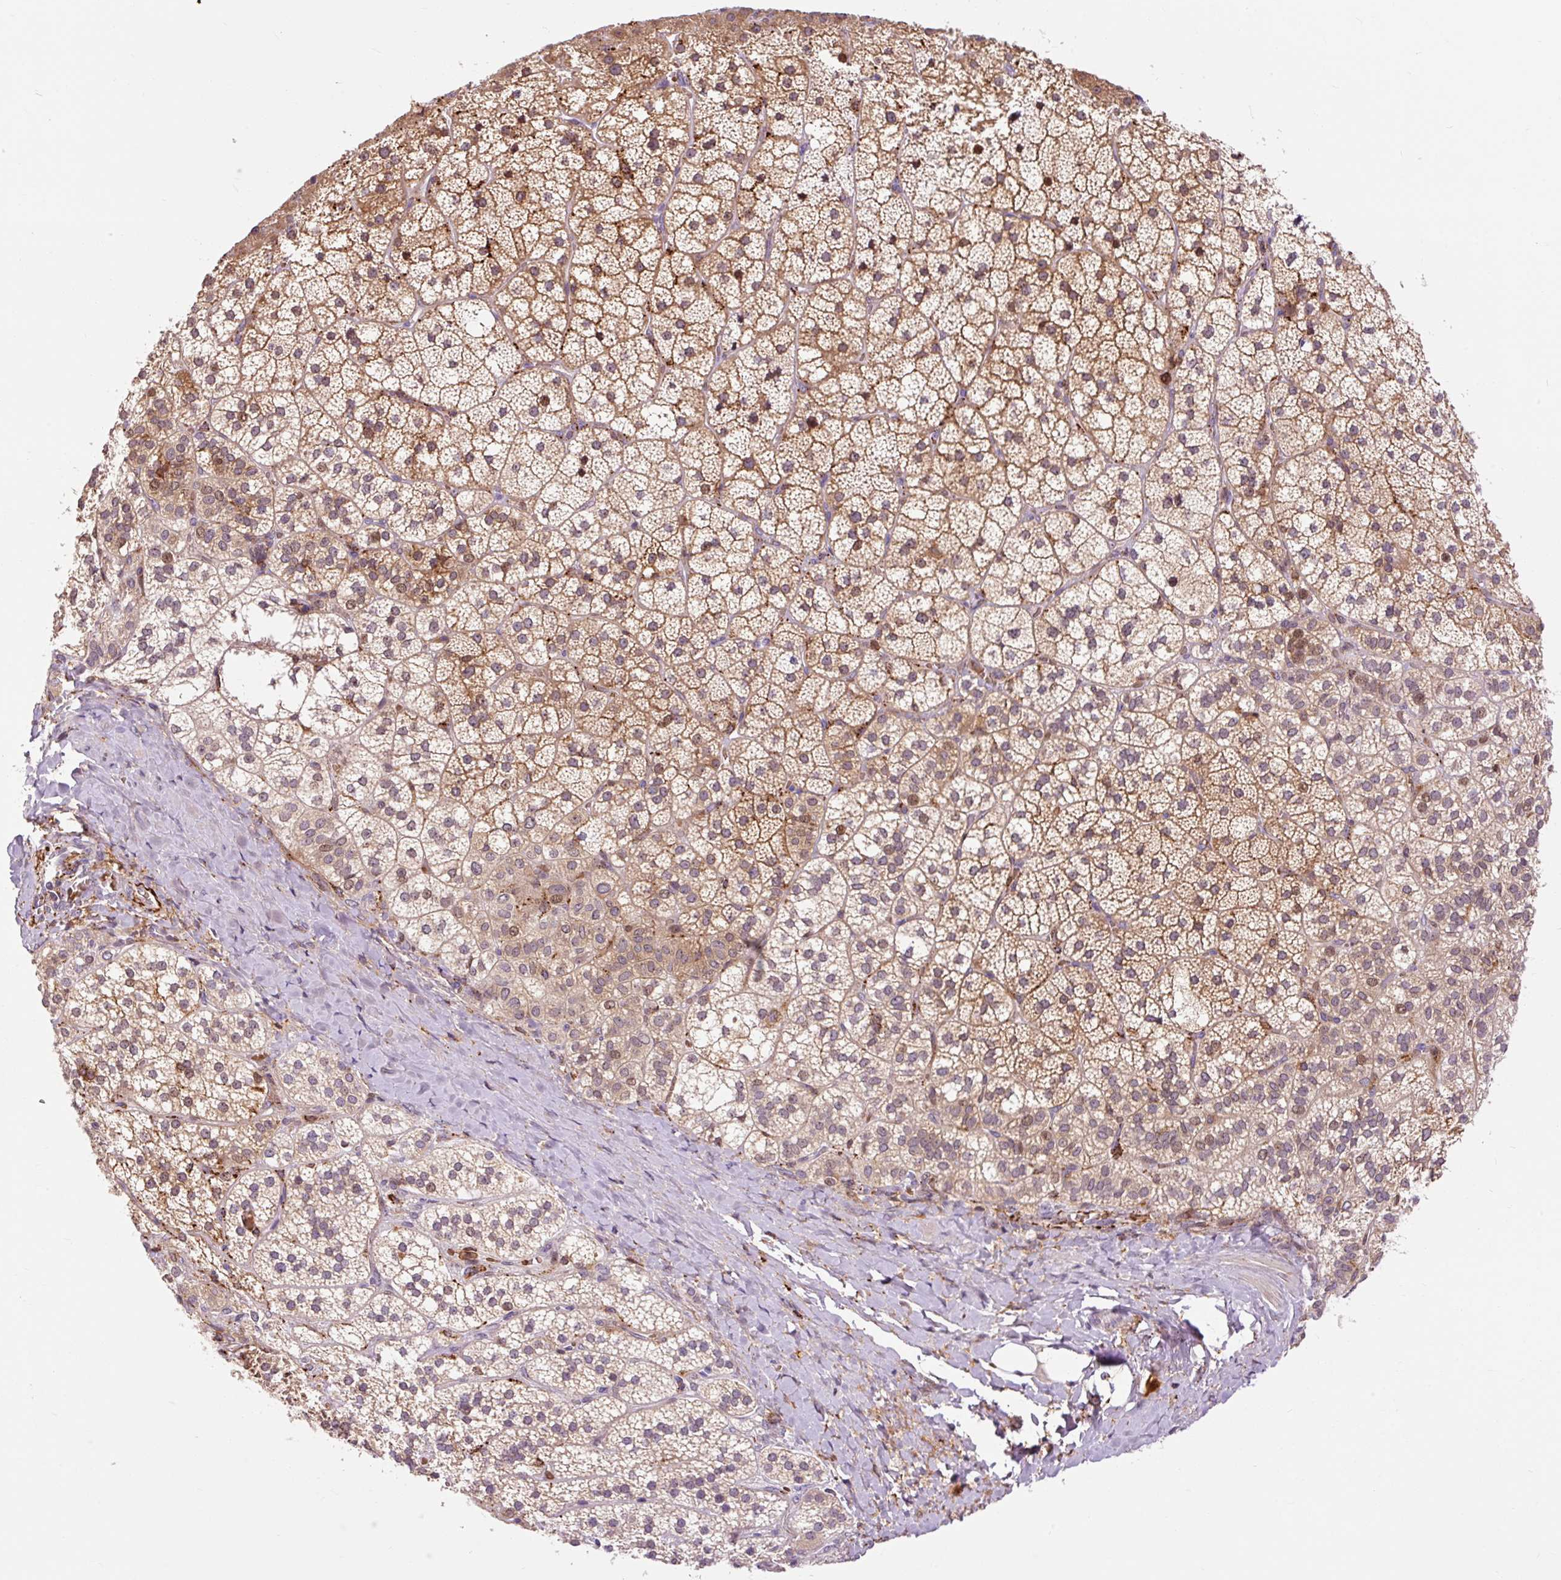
{"staining": {"intensity": "moderate", "quantity": ">75%", "location": "cytoplasmic/membranous"}, "tissue": "adrenal gland", "cell_type": "Glandular cells", "image_type": "normal", "snomed": [{"axis": "morphology", "description": "Normal tissue, NOS"}, {"axis": "topography", "description": "Adrenal gland"}], "caption": "A micrograph of adrenal gland stained for a protein exhibits moderate cytoplasmic/membranous brown staining in glandular cells.", "gene": "CEBPZ", "patient": {"sex": "male", "age": 53}}